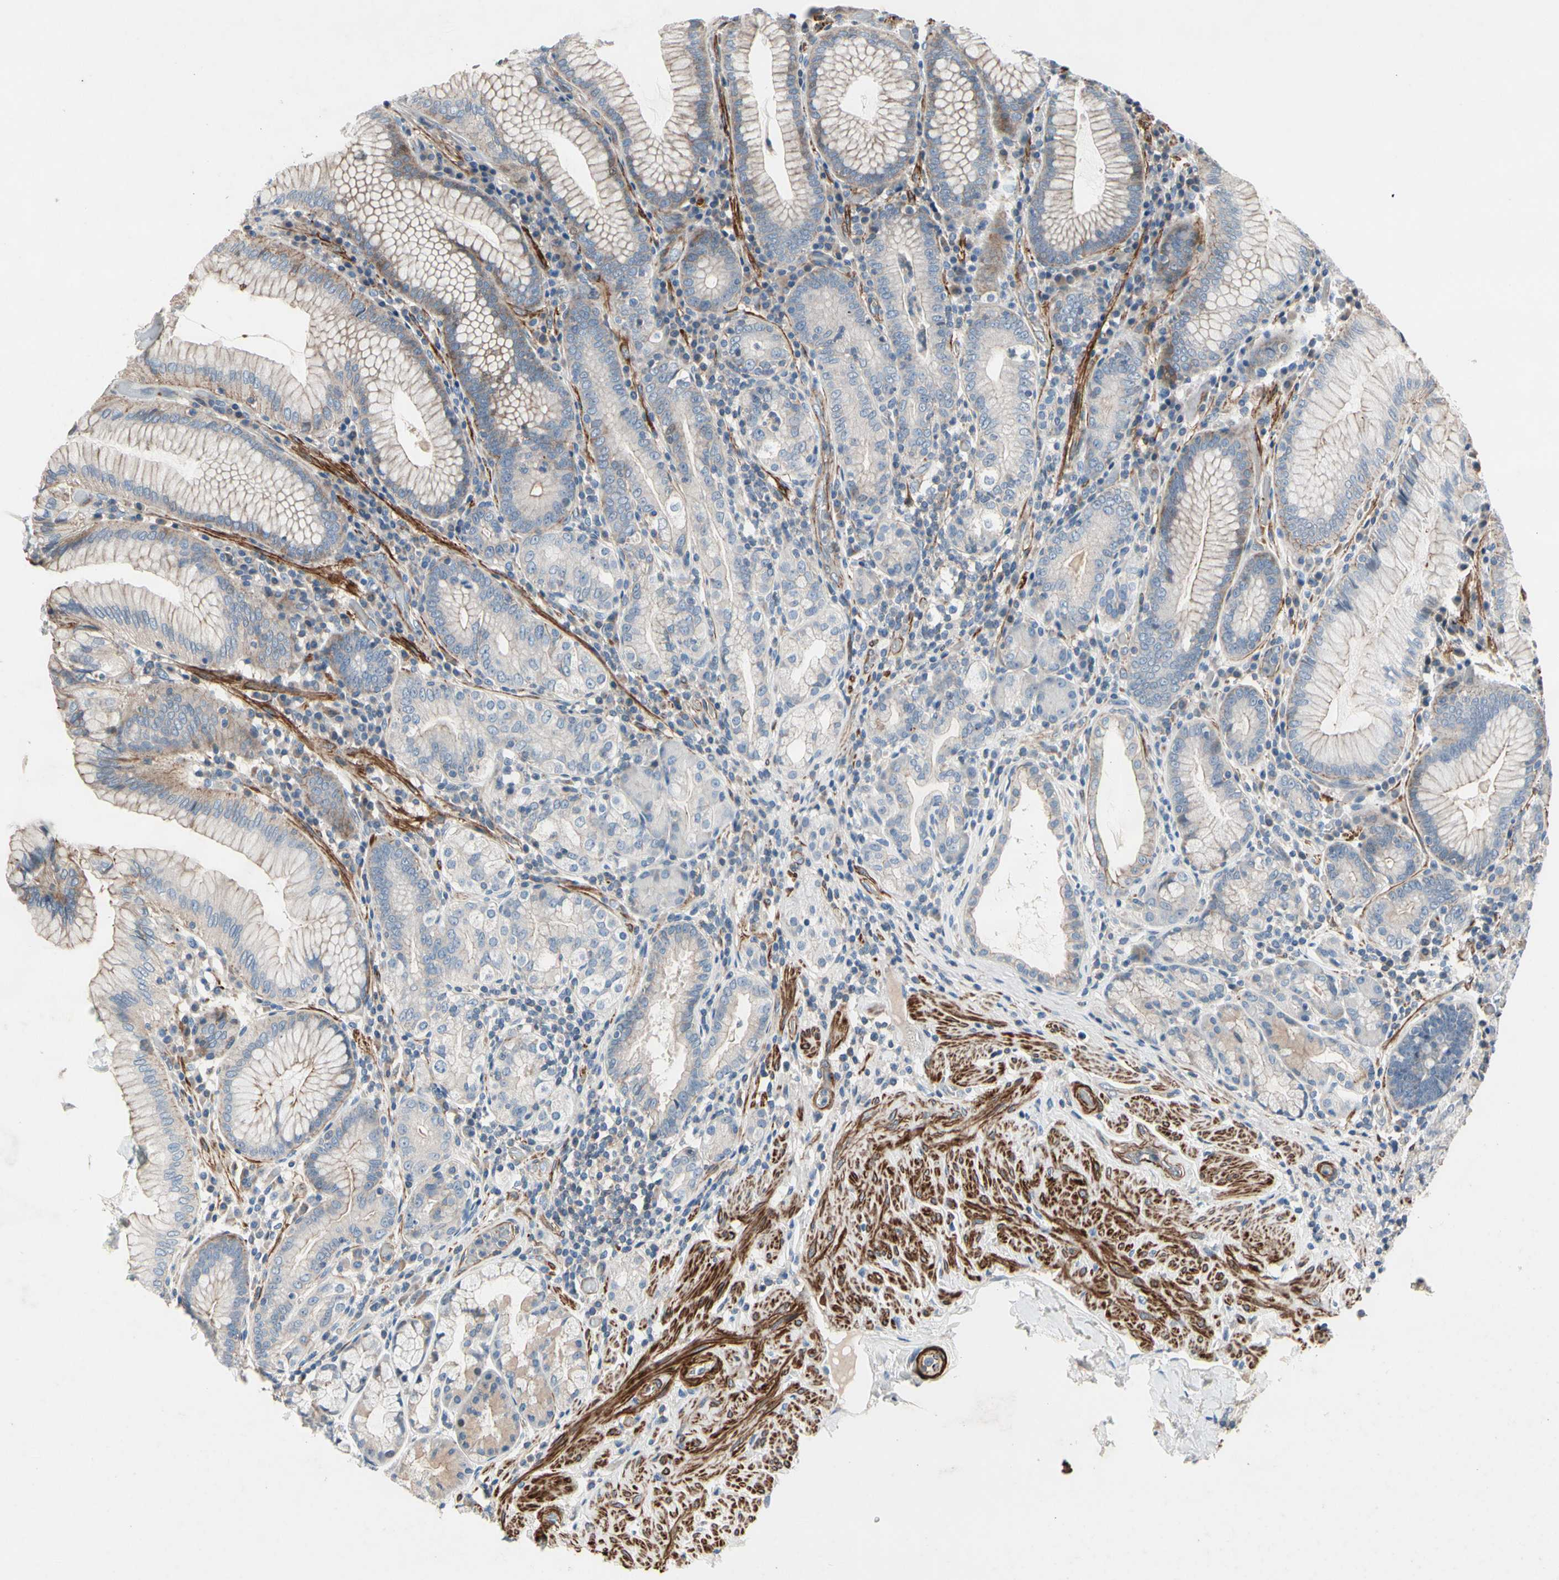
{"staining": {"intensity": "moderate", "quantity": "25%-75%", "location": "cytoplasmic/membranous"}, "tissue": "stomach", "cell_type": "Glandular cells", "image_type": "normal", "snomed": [{"axis": "morphology", "description": "Normal tissue, NOS"}, {"axis": "topography", "description": "Stomach, lower"}], "caption": "Protein staining of unremarkable stomach reveals moderate cytoplasmic/membranous positivity in approximately 25%-75% of glandular cells. (DAB IHC, brown staining for protein, blue staining for nuclei).", "gene": "TPM1", "patient": {"sex": "female", "age": 76}}